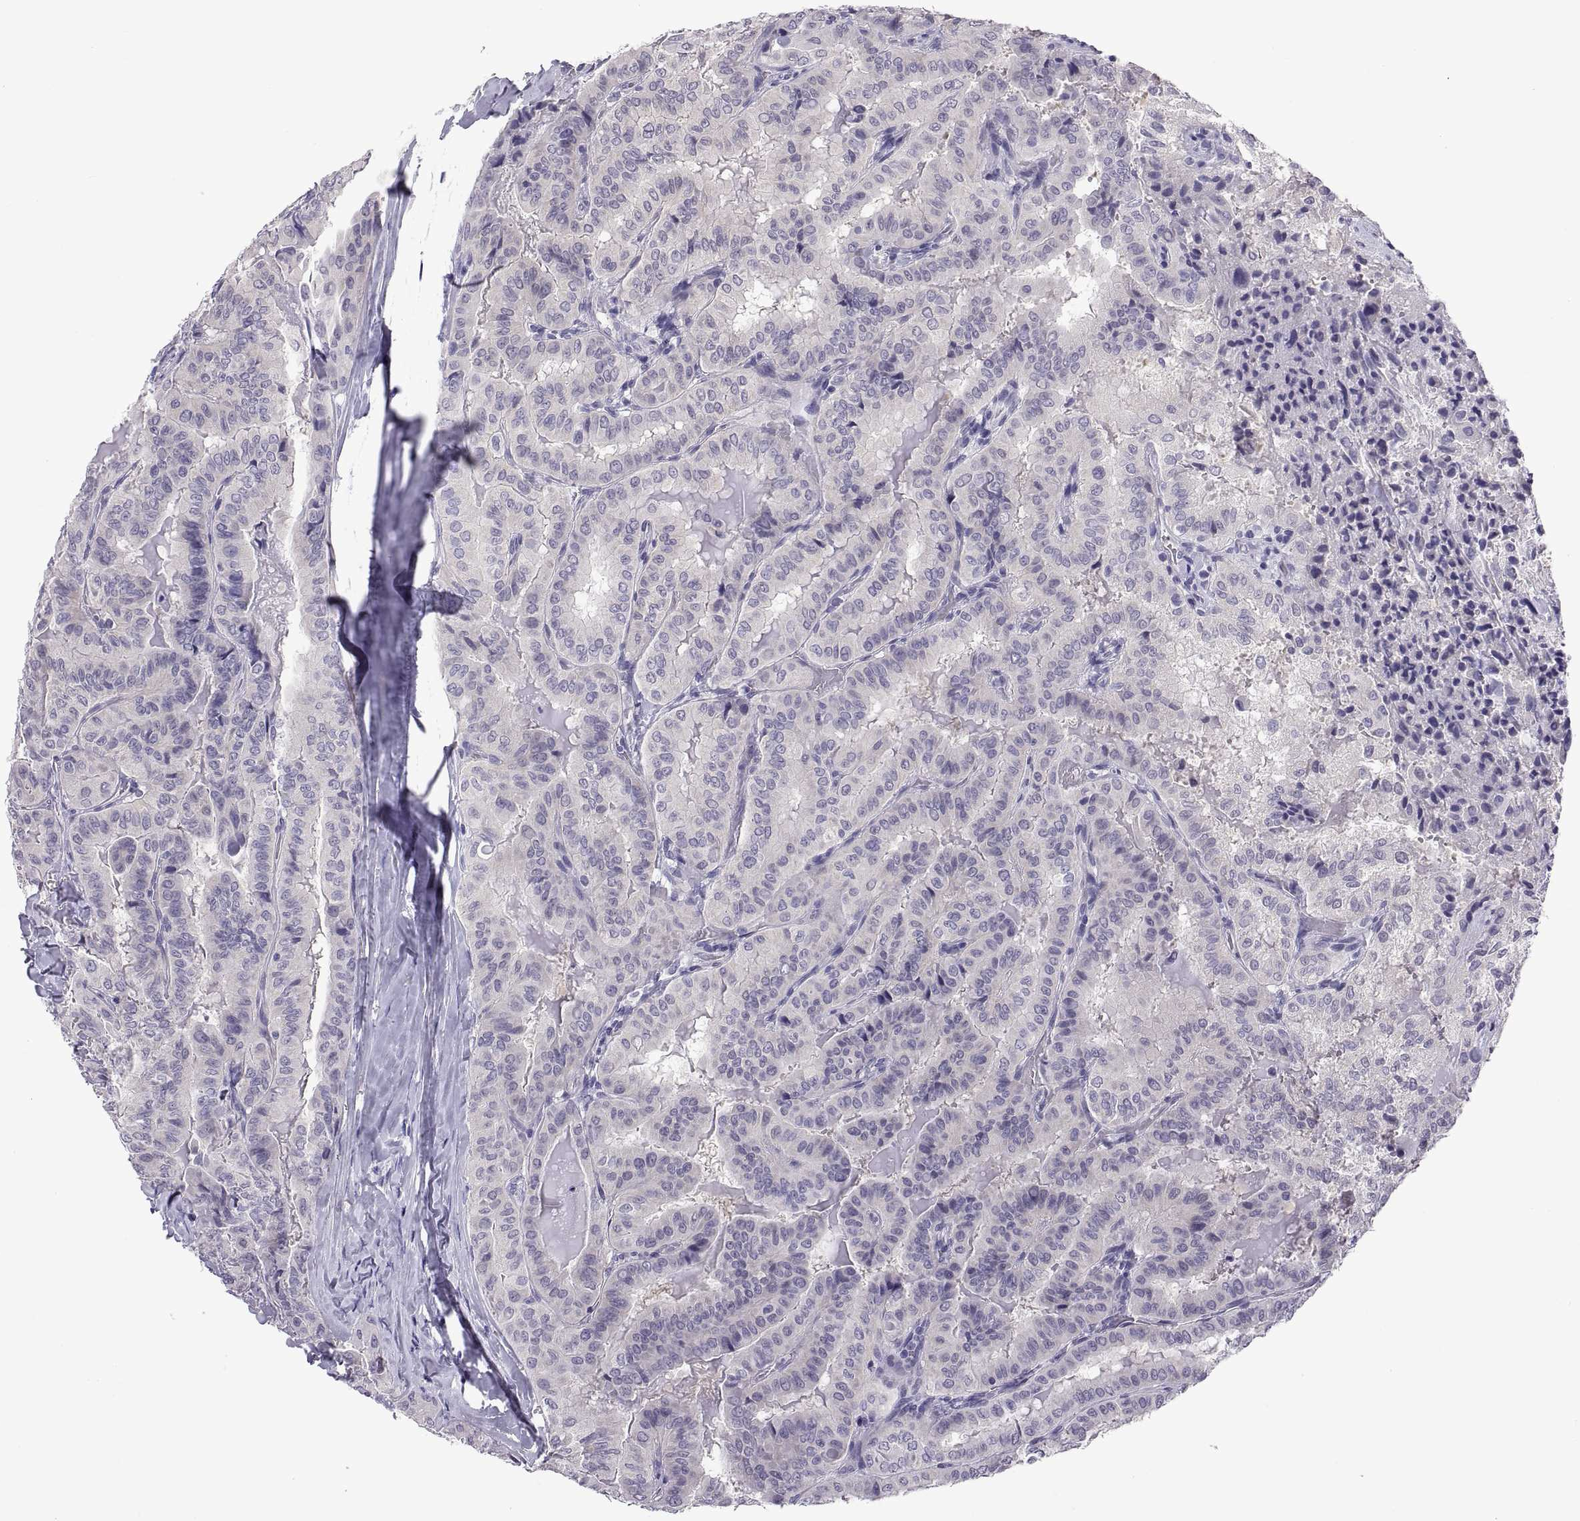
{"staining": {"intensity": "negative", "quantity": "none", "location": "none"}, "tissue": "thyroid cancer", "cell_type": "Tumor cells", "image_type": "cancer", "snomed": [{"axis": "morphology", "description": "Papillary adenocarcinoma, NOS"}, {"axis": "topography", "description": "Thyroid gland"}], "caption": "The image demonstrates no significant staining in tumor cells of thyroid papillary adenocarcinoma.", "gene": "SPDYE1", "patient": {"sex": "female", "age": 68}}